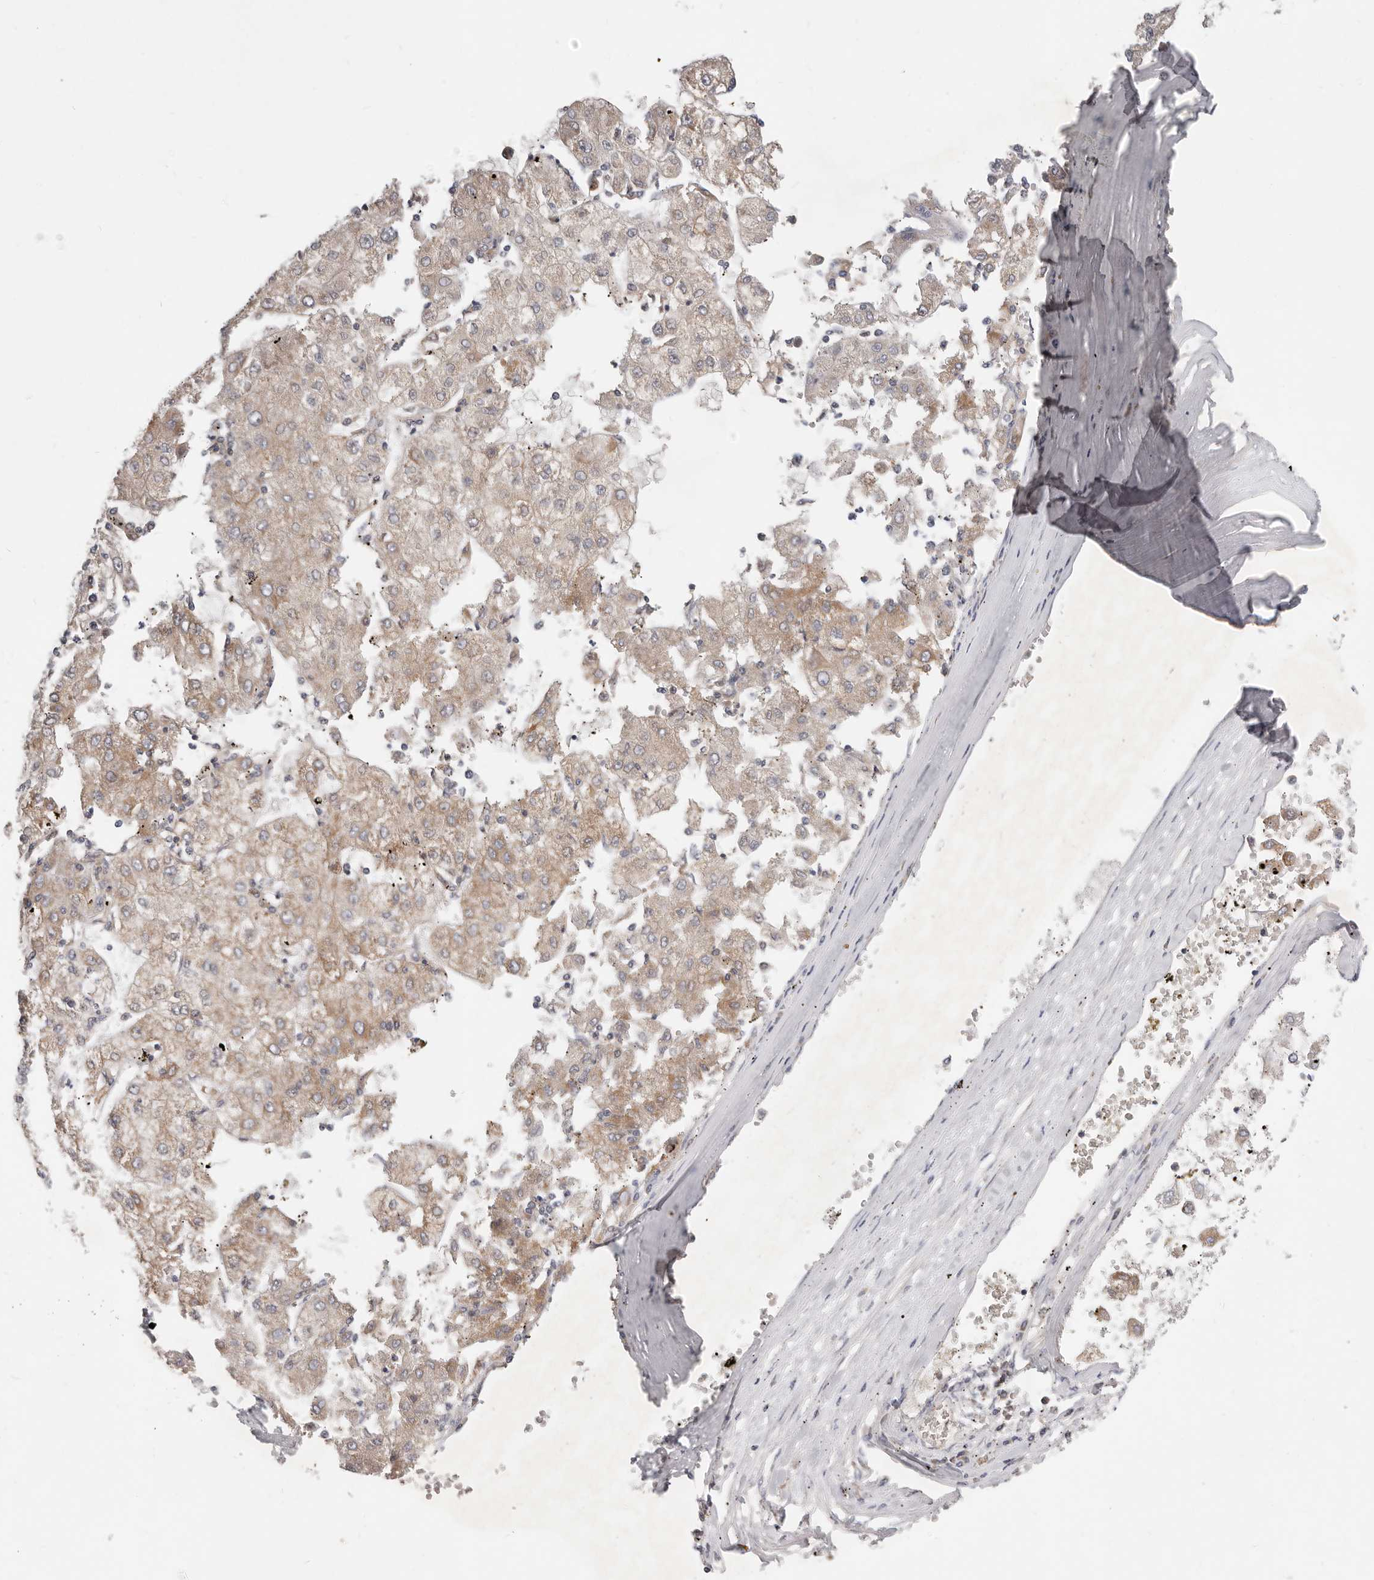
{"staining": {"intensity": "weak", "quantity": "25%-75%", "location": "cytoplasmic/membranous"}, "tissue": "liver cancer", "cell_type": "Tumor cells", "image_type": "cancer", "snomed": [{"axis": "morphology", "description": "Carcinoma, Hepatocellular, NOS"}, {"axis": "topography", "description": "Liver"}], "caption": "Weak cytoplasmic/membranous protein positivity is present in approximately 25%-75% of tumor cells in liver cancer.", "gene": "TFB2M", "patient": {"sex": "male", "age": 72}}